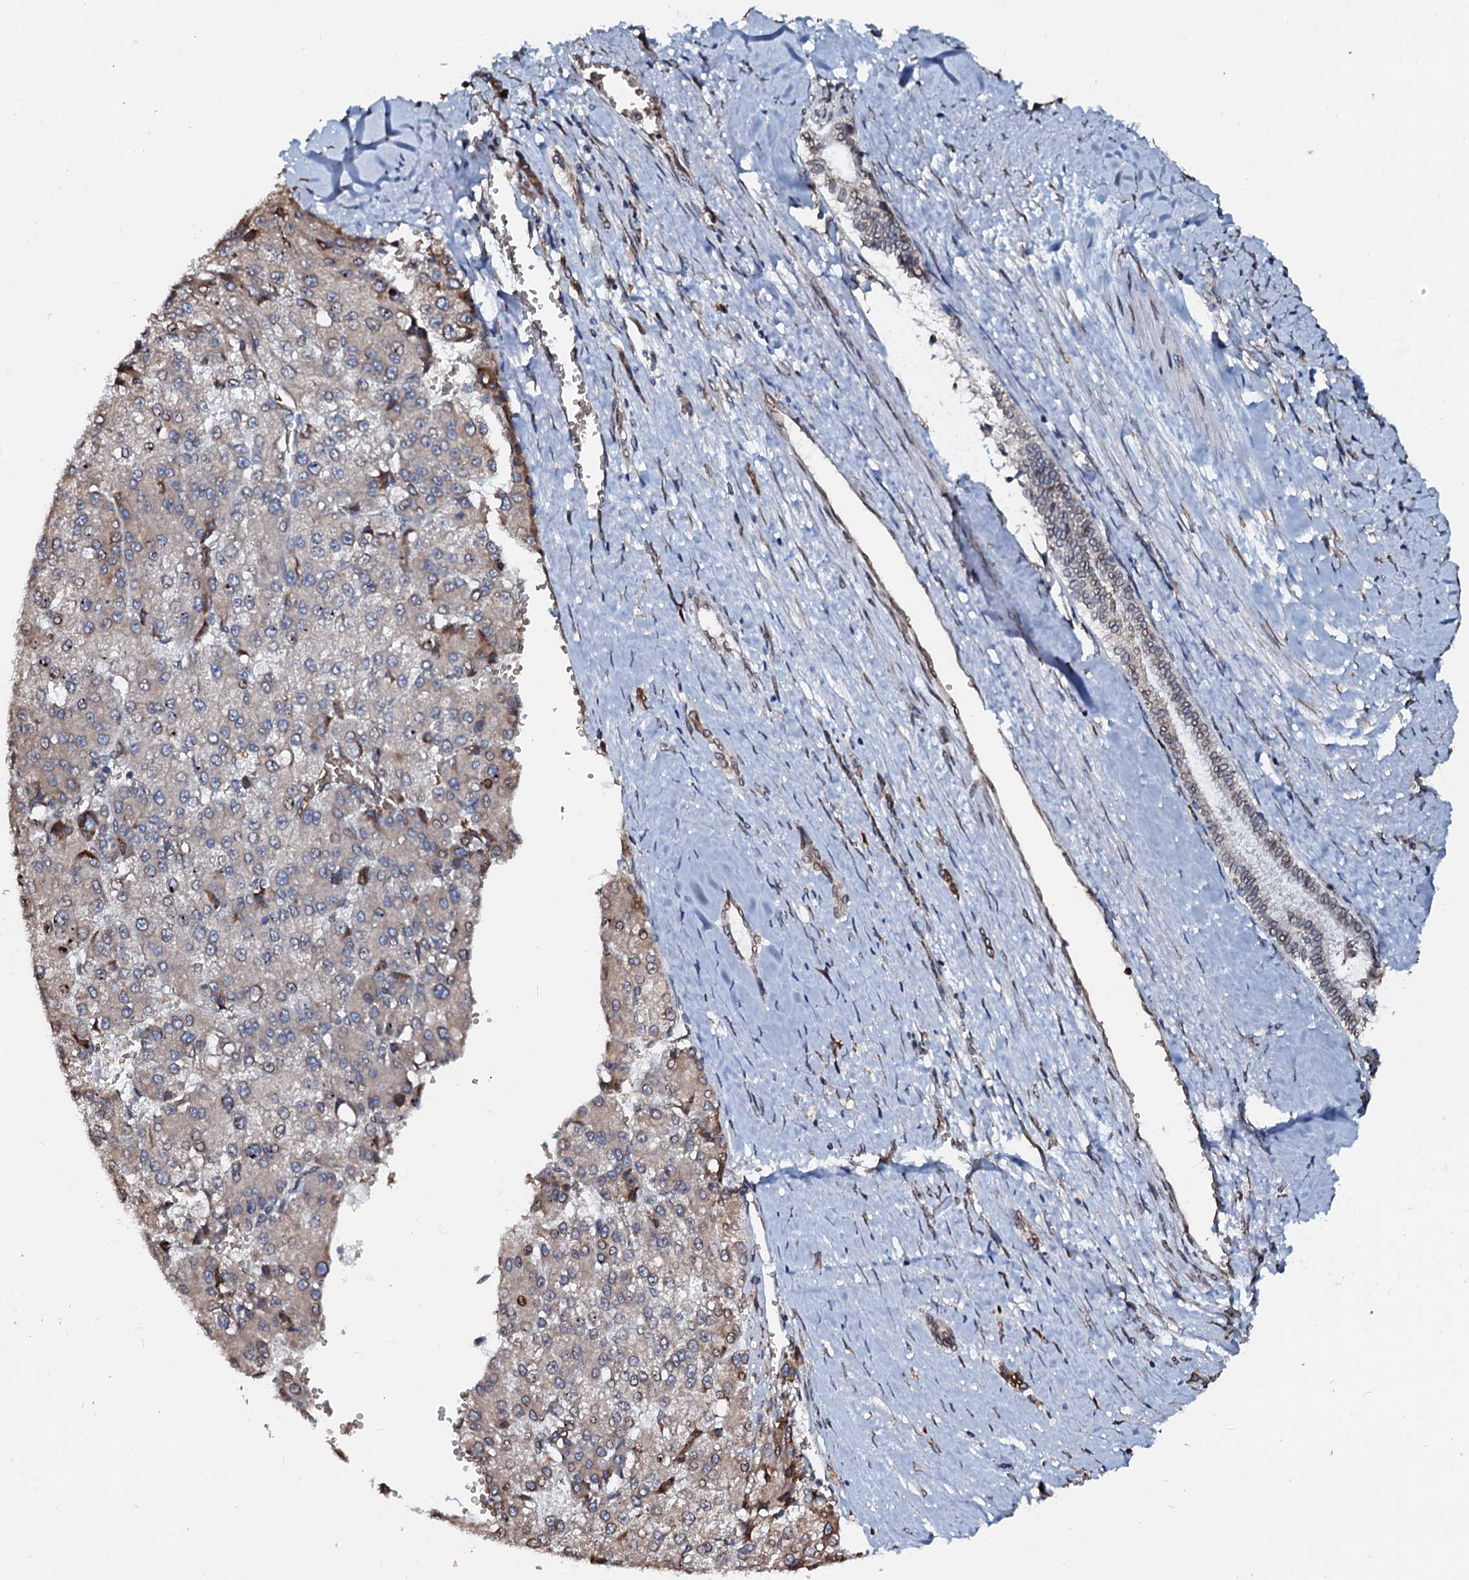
{"staining": {"intensity": "weak", "quantity": "<25%", "location": "cytoplasmic/membranous,nuclear"}, "tissue": "liver cancer", "cell_type": "Tumor cells", "image_type": "cancer", "snomed": [{"axis": "morphology", "description": "Carcinoma, Hepatocellular, NOS"}, {"axis": "topography", "description": "Liver"}], "caption": "This is an immunohistochemistry (IHC) histopathology image of human liver cancer (hepatocellular carcinoma). There is no staining in tumor cells.", "gene": "NRP2", "patient": {"sex": "female", "age": 73}}